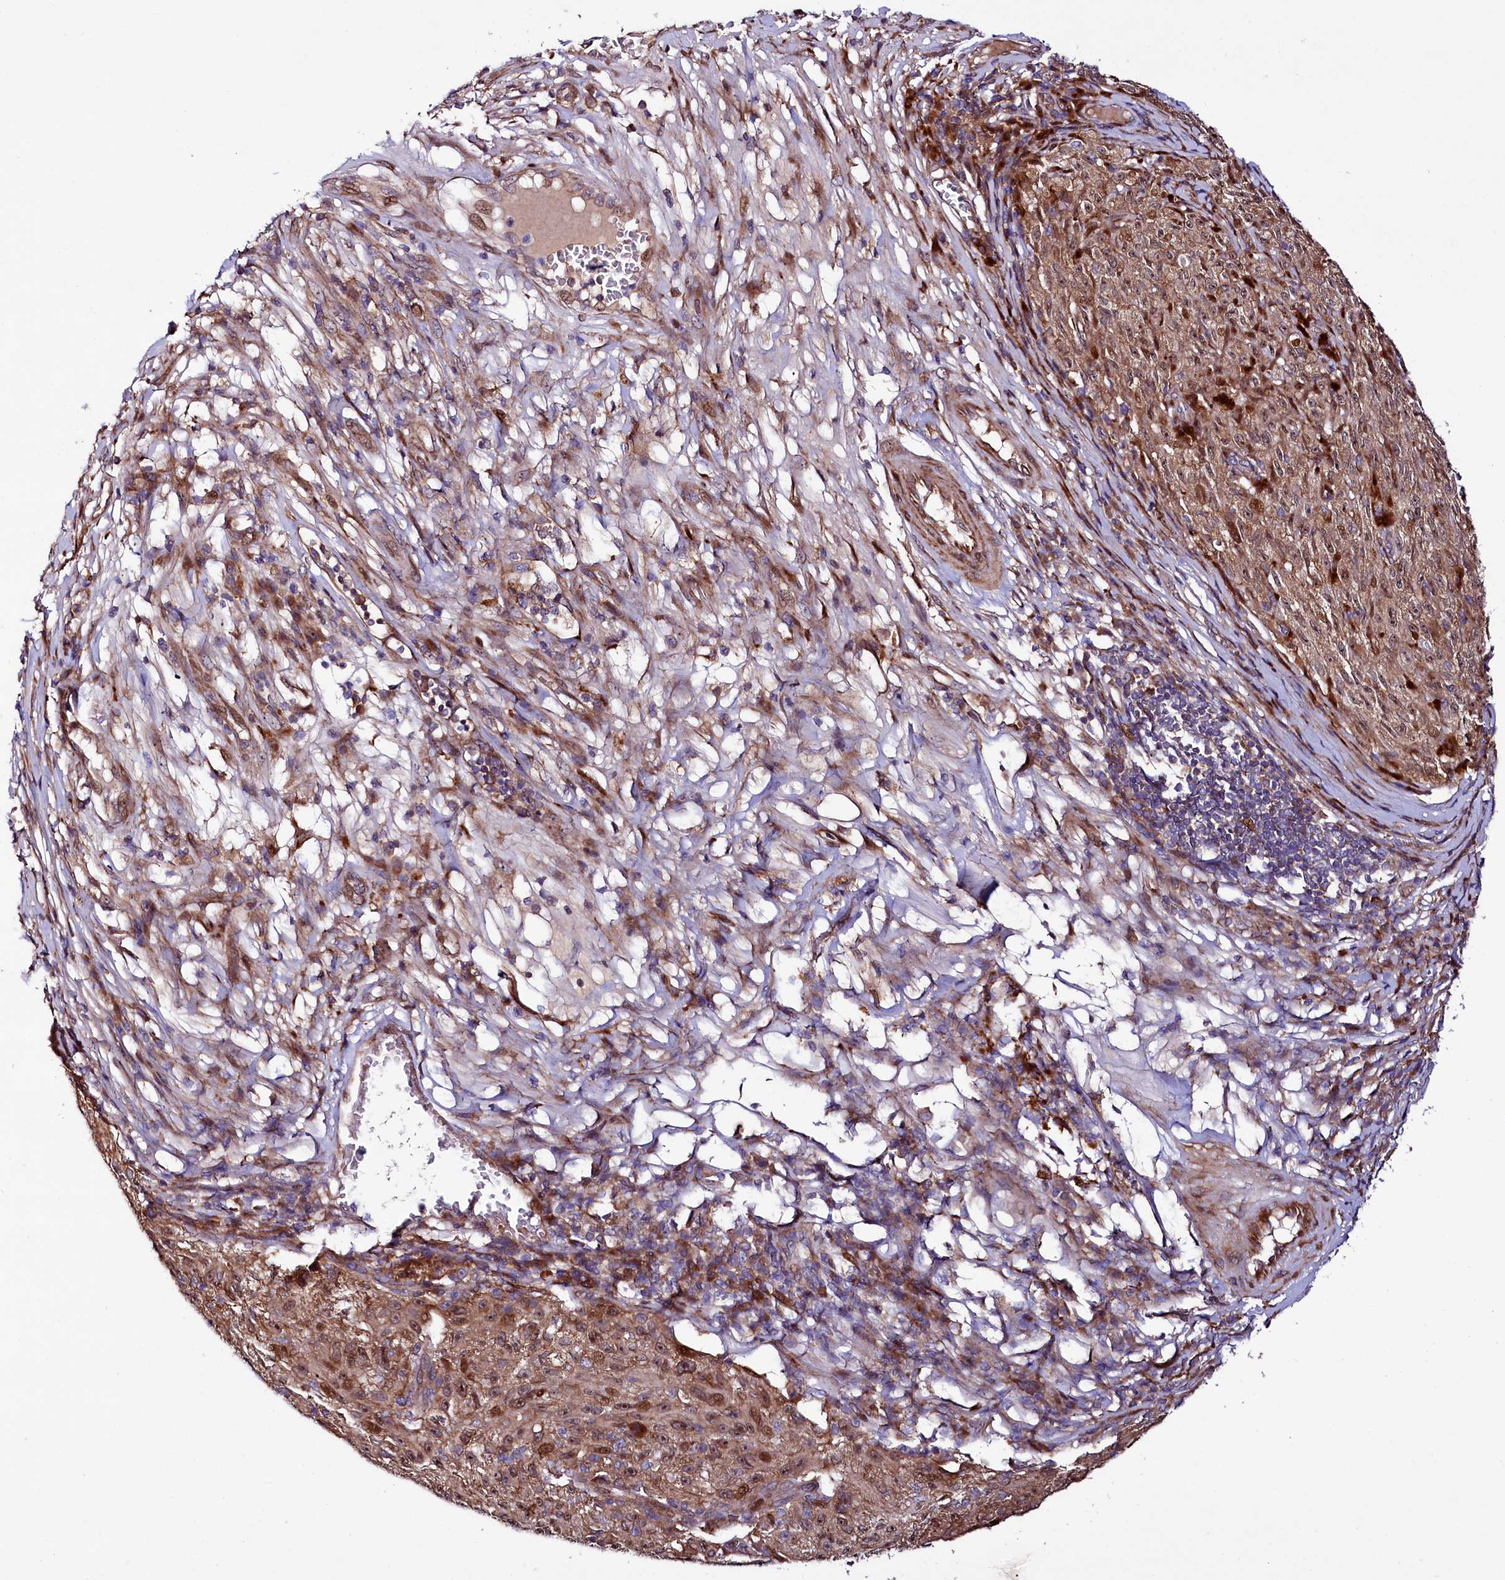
{"staining": {"intensity": "moderate", "quantity": ">75%", "location": "cytoplasmic/membranous,nuclear"}, "tissue": "melanoma", "cell_type": "Tumor cells", "image_type": "cancer", "snomed": [{"axis": "morphology", "description": "Malignant melanoma, NOS"}, {"axis": "topography", "description": "Skin"}], "caption": "The micrograph demonstrates staining of melanoma, revealing moderate cytoplasmic/membranous and nuclear protein staining (brown color) within tumor cells.", "gene": "PDZRN3", "patient": {"sex": "female", "age": 82}}